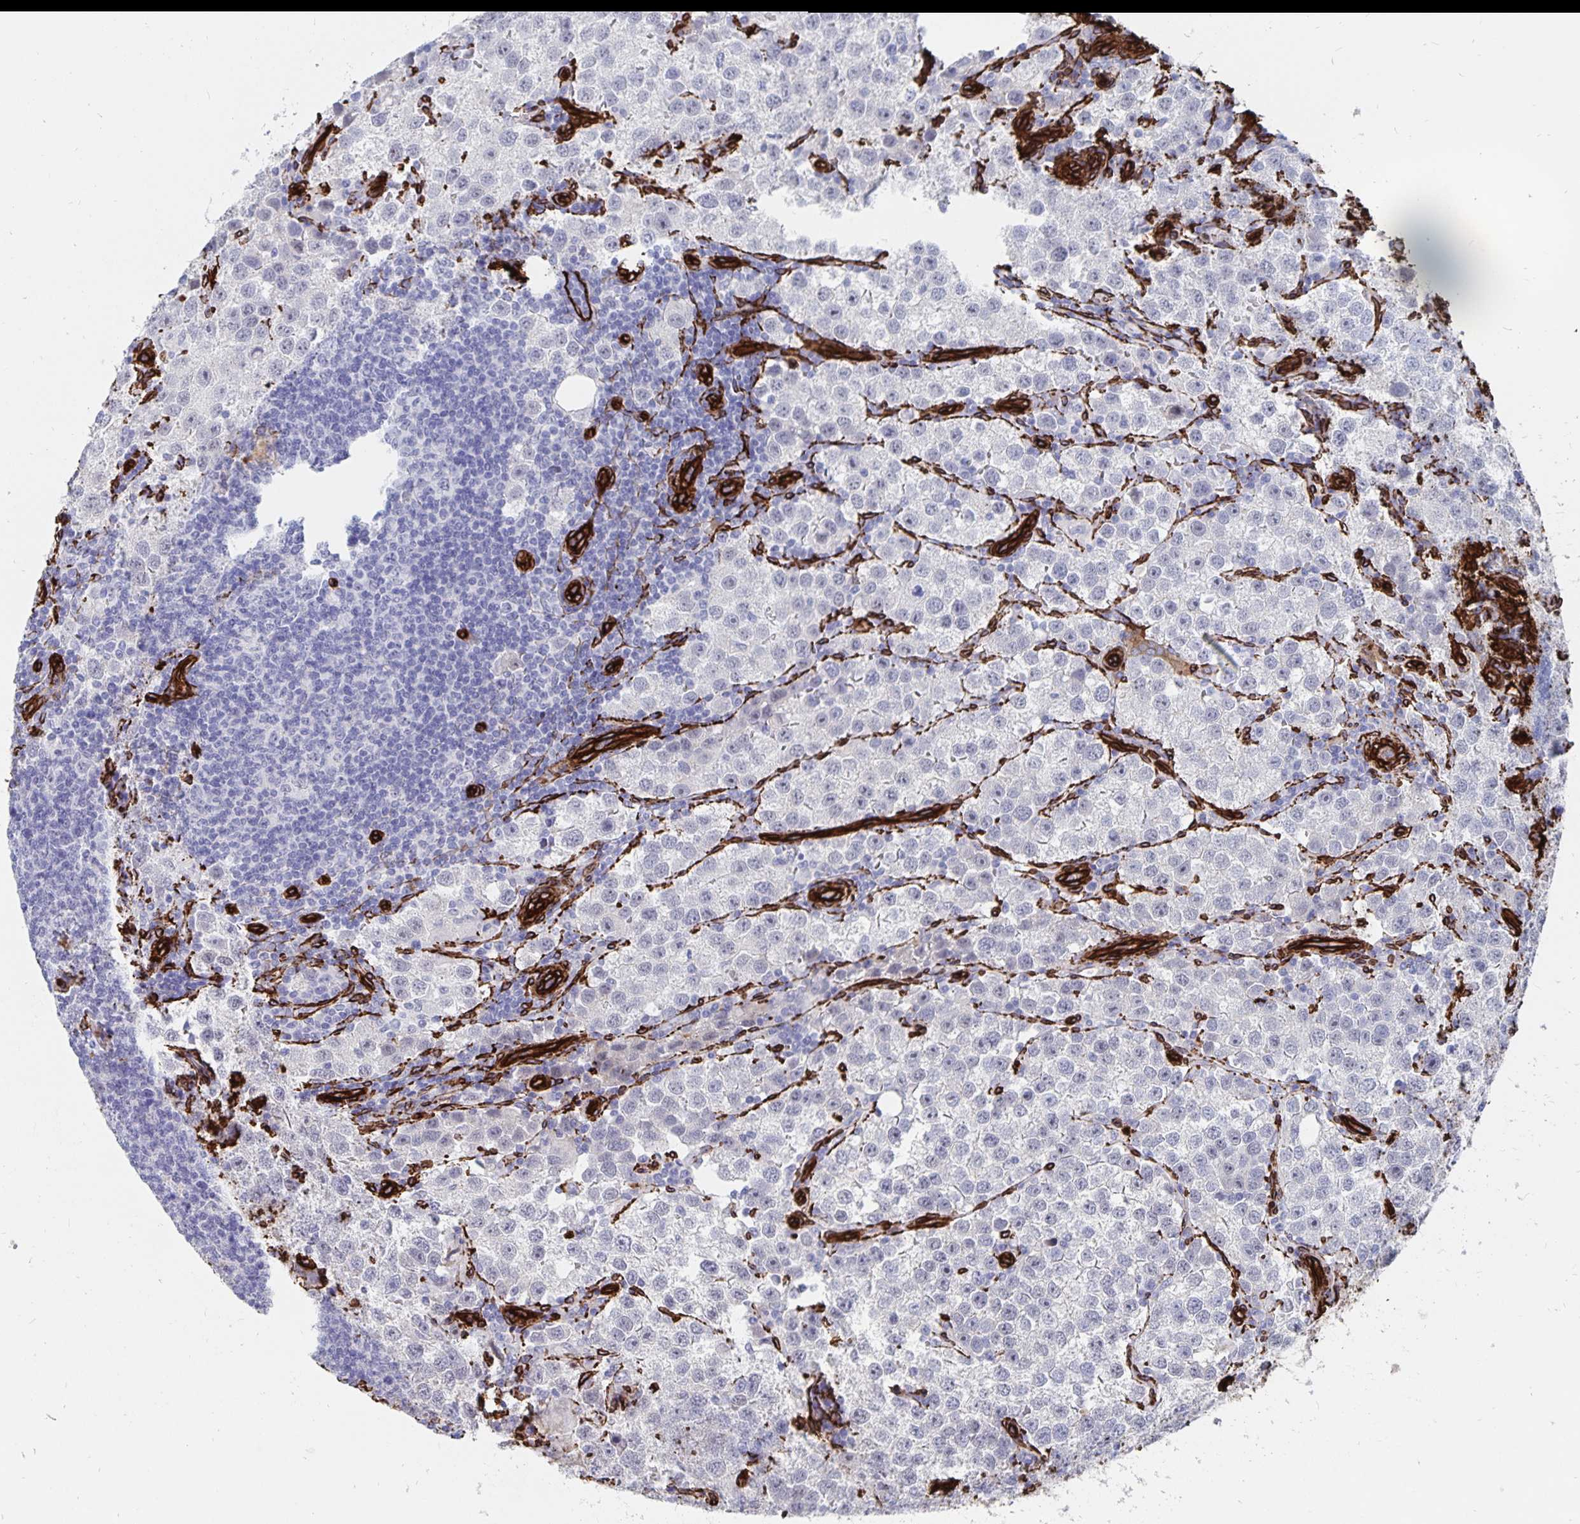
{"staining": {"intensity": "negative", "quantity": "none", "location": "none"}, "tissue": "testis cancer", "cell_type": "Tumor cells", "image_type": "cancer", "snomed": [{"axis": "morphology", "description": "Seminoma, NOS"}, {"axis": "topography", "description": "Testis"}], "caption": "Testis cancer stained for a protein using IHC displays no expression tumor cells.", "gene": "DCHS2", "patient": {"sex": "male", "age": 37}}